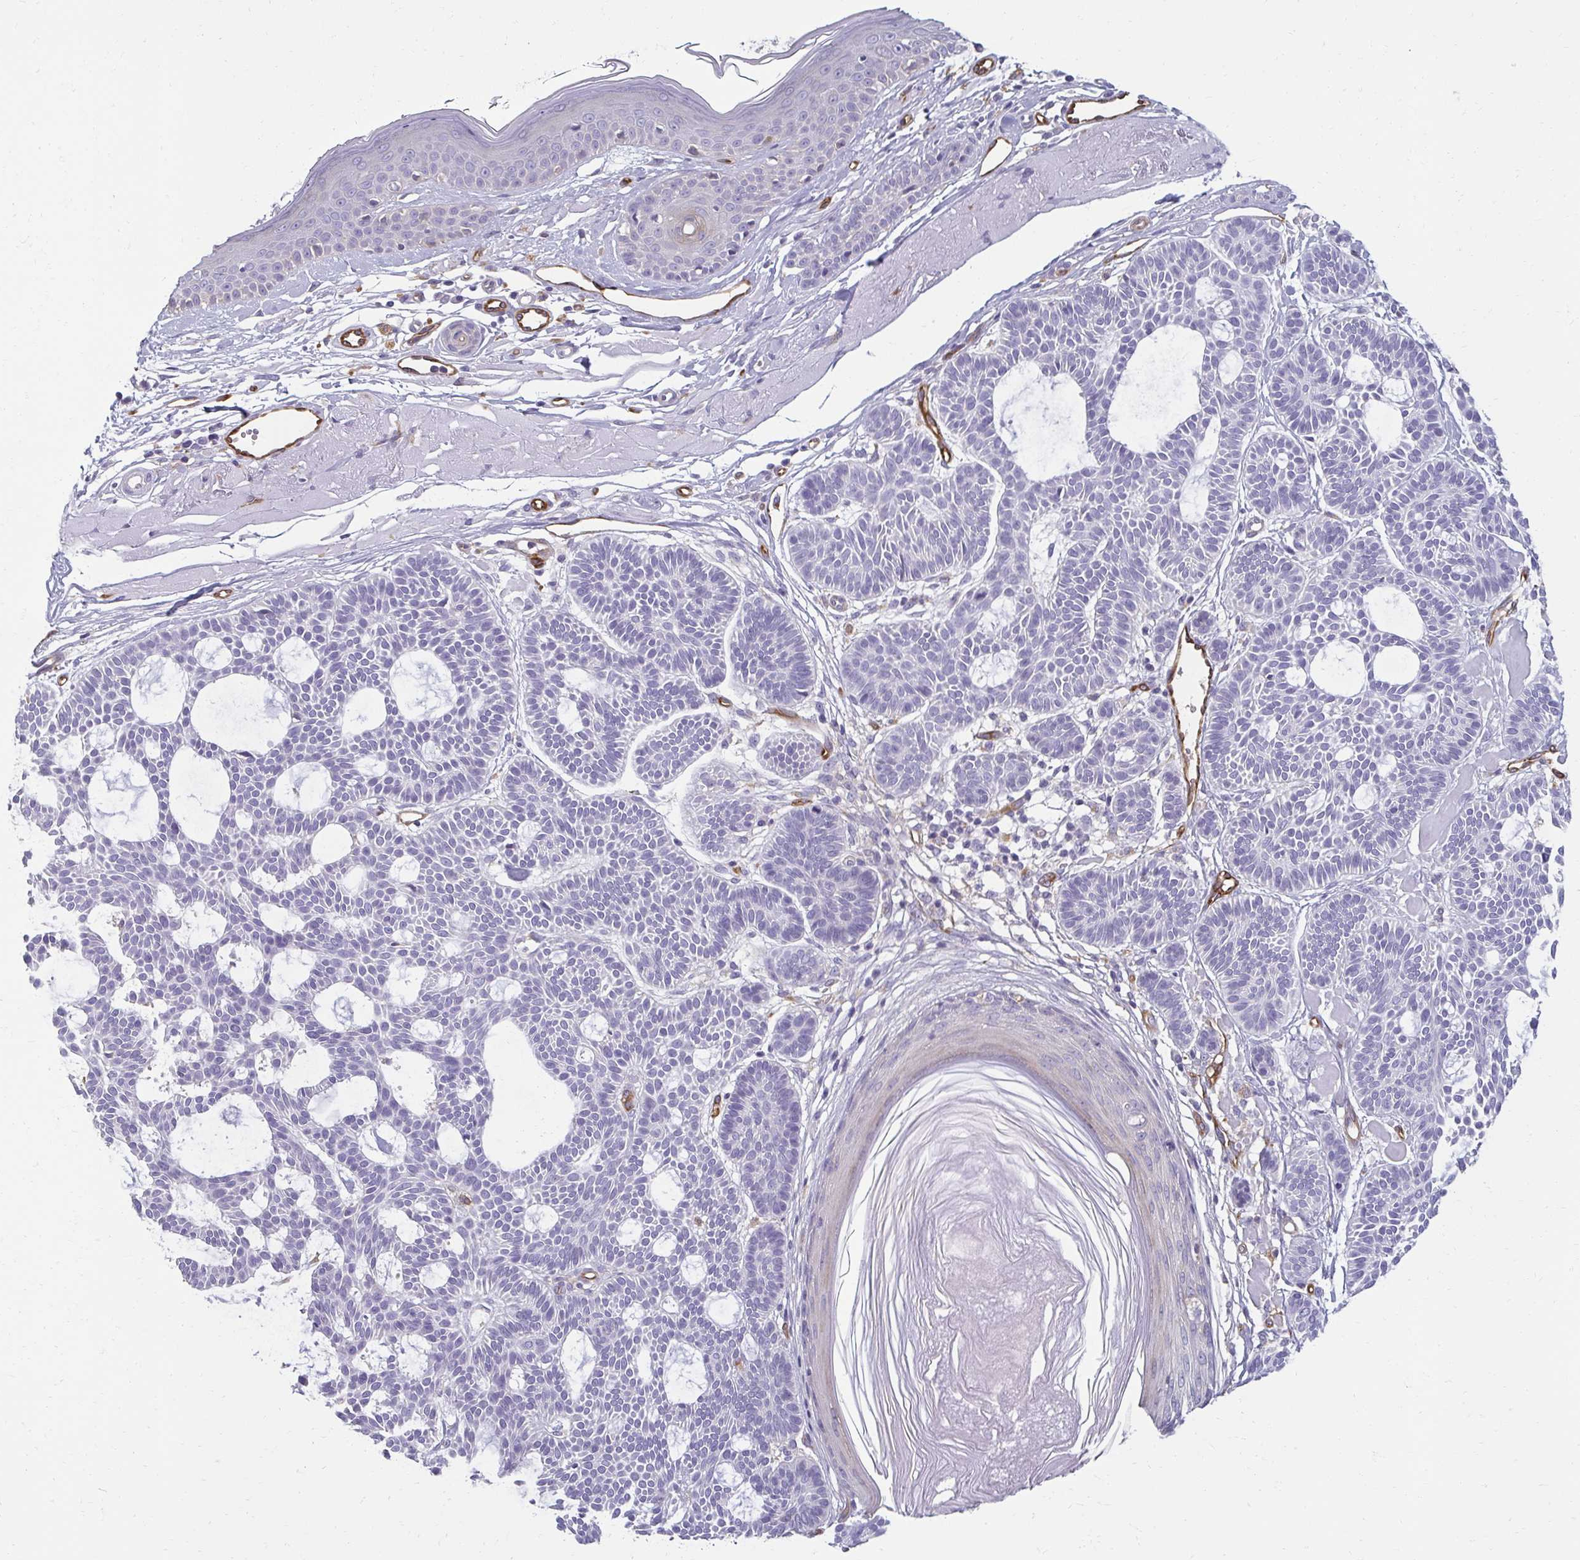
{"staining": {"intensity": "negative", "quantity": "none", "location": "none"}, "tissue": "skin cancer", "cell_type": "Tumor cells", "image_type": "cancer", "snomed": [{"axis": "morphology", "description": "Basal cell carcinoma"}, {"axis": "topography", "description": "Skin"}], "caption": "An IHC micrograph of basal cell carcinoma (skin) is shown. There is no staining in tumor cells of basal cell carcinoma (skin).", "gene": "PDE2A", "patient": {"sex": "male", "age": 85}}